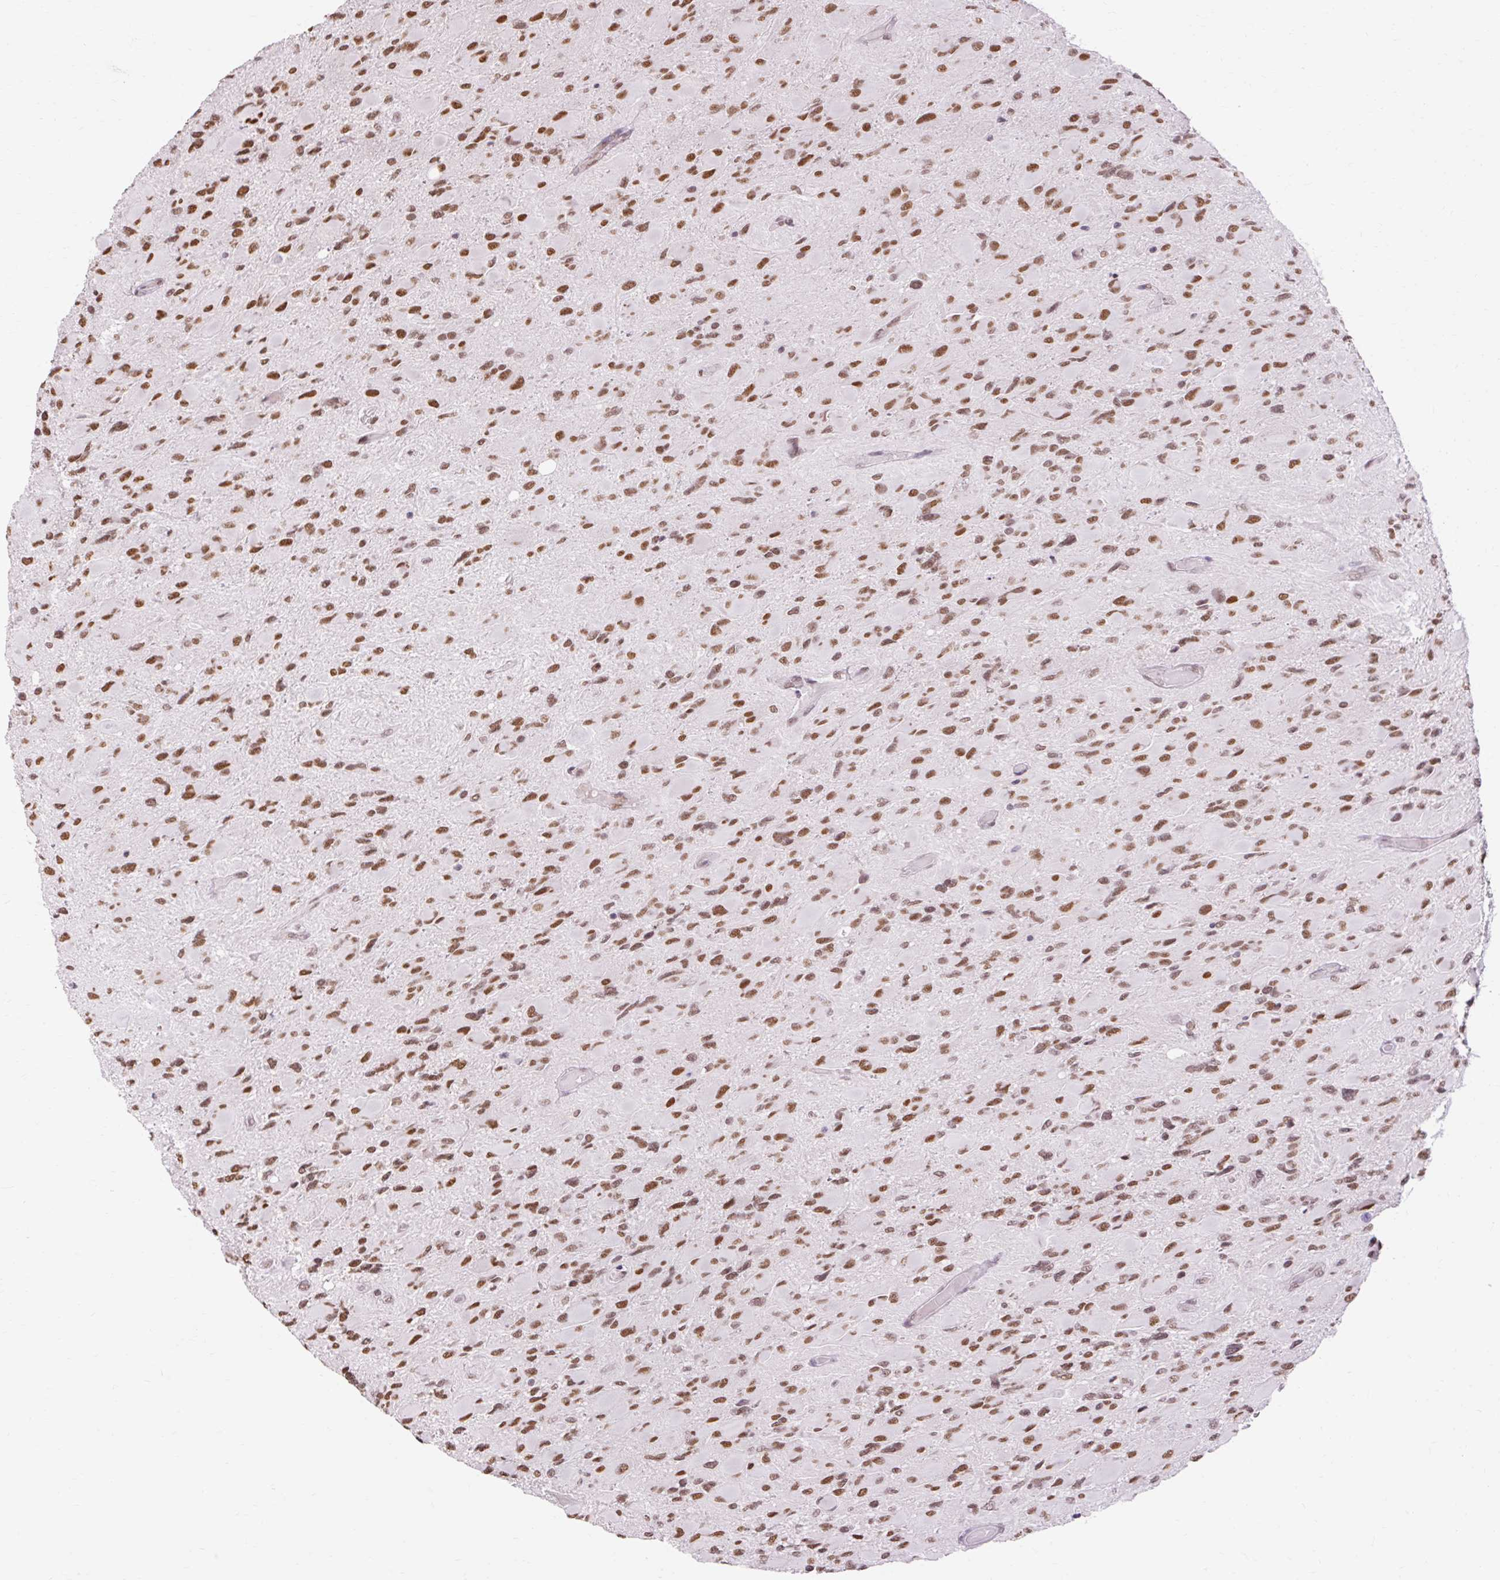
{"staining": {"intensity": "moderate", "quantity": ">75%", "location": "nuclear"}, "tissue": "glioma", "cell_type": "Tumor cells", "image_type": "cancer", "snomed": [{"axis": "morphology", "description": "Glioma, malignant, High grade"}, {"axis": "topography", "description": "Cerebral cortex"}], "caption": "A micrograph of human glioma stained for a protein displays moderate nuclear brown staining in tumor cells. (DAB = brown stain, brightfield microscopy at high magnification).", "gene": "NPIPB12", "patient": {"sex": "female", "age": 36}}